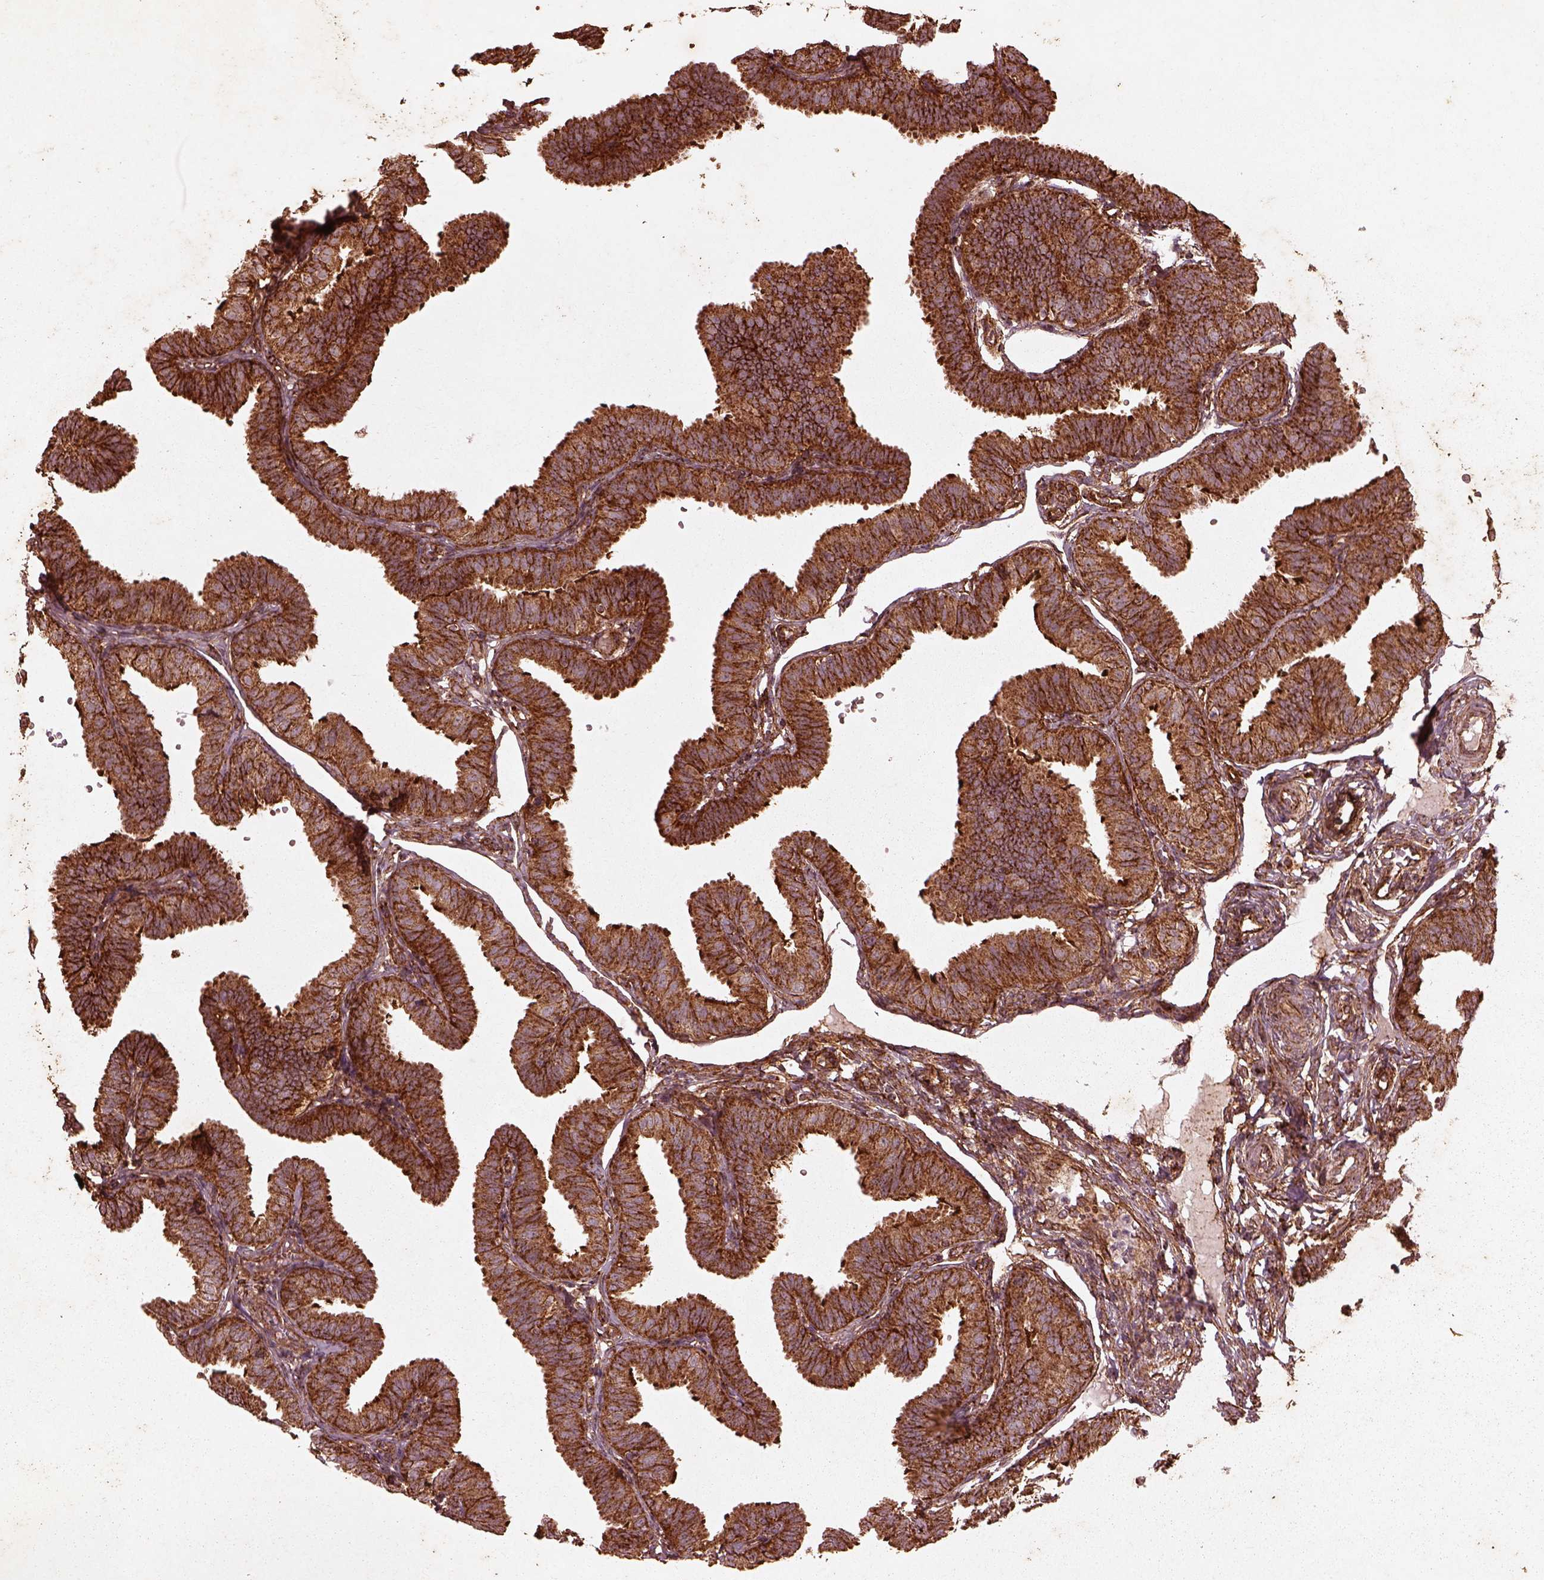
{"staining": {"intensity": "strong", "quantity": ">75%", "location": "cytoplasmic/membranous"}, "tissue": "fallopian tube", "cell_type": "Glandular cells", "image_type": "normal", "snomed": [{"axis": "morphology", "description": "Normal tissue, NOS"}, {"axis": "topography", "description": "Fallopian tube"}], "caption": "Immunohistochemical staining of unremarkable fallopian tube exhibits high levels of strong cytoplasmic/membranous positivity in approximately >75% of glandular cells.", "gene": "ENSG00000285130", "patient": {"sex": "female", "age": 25}}